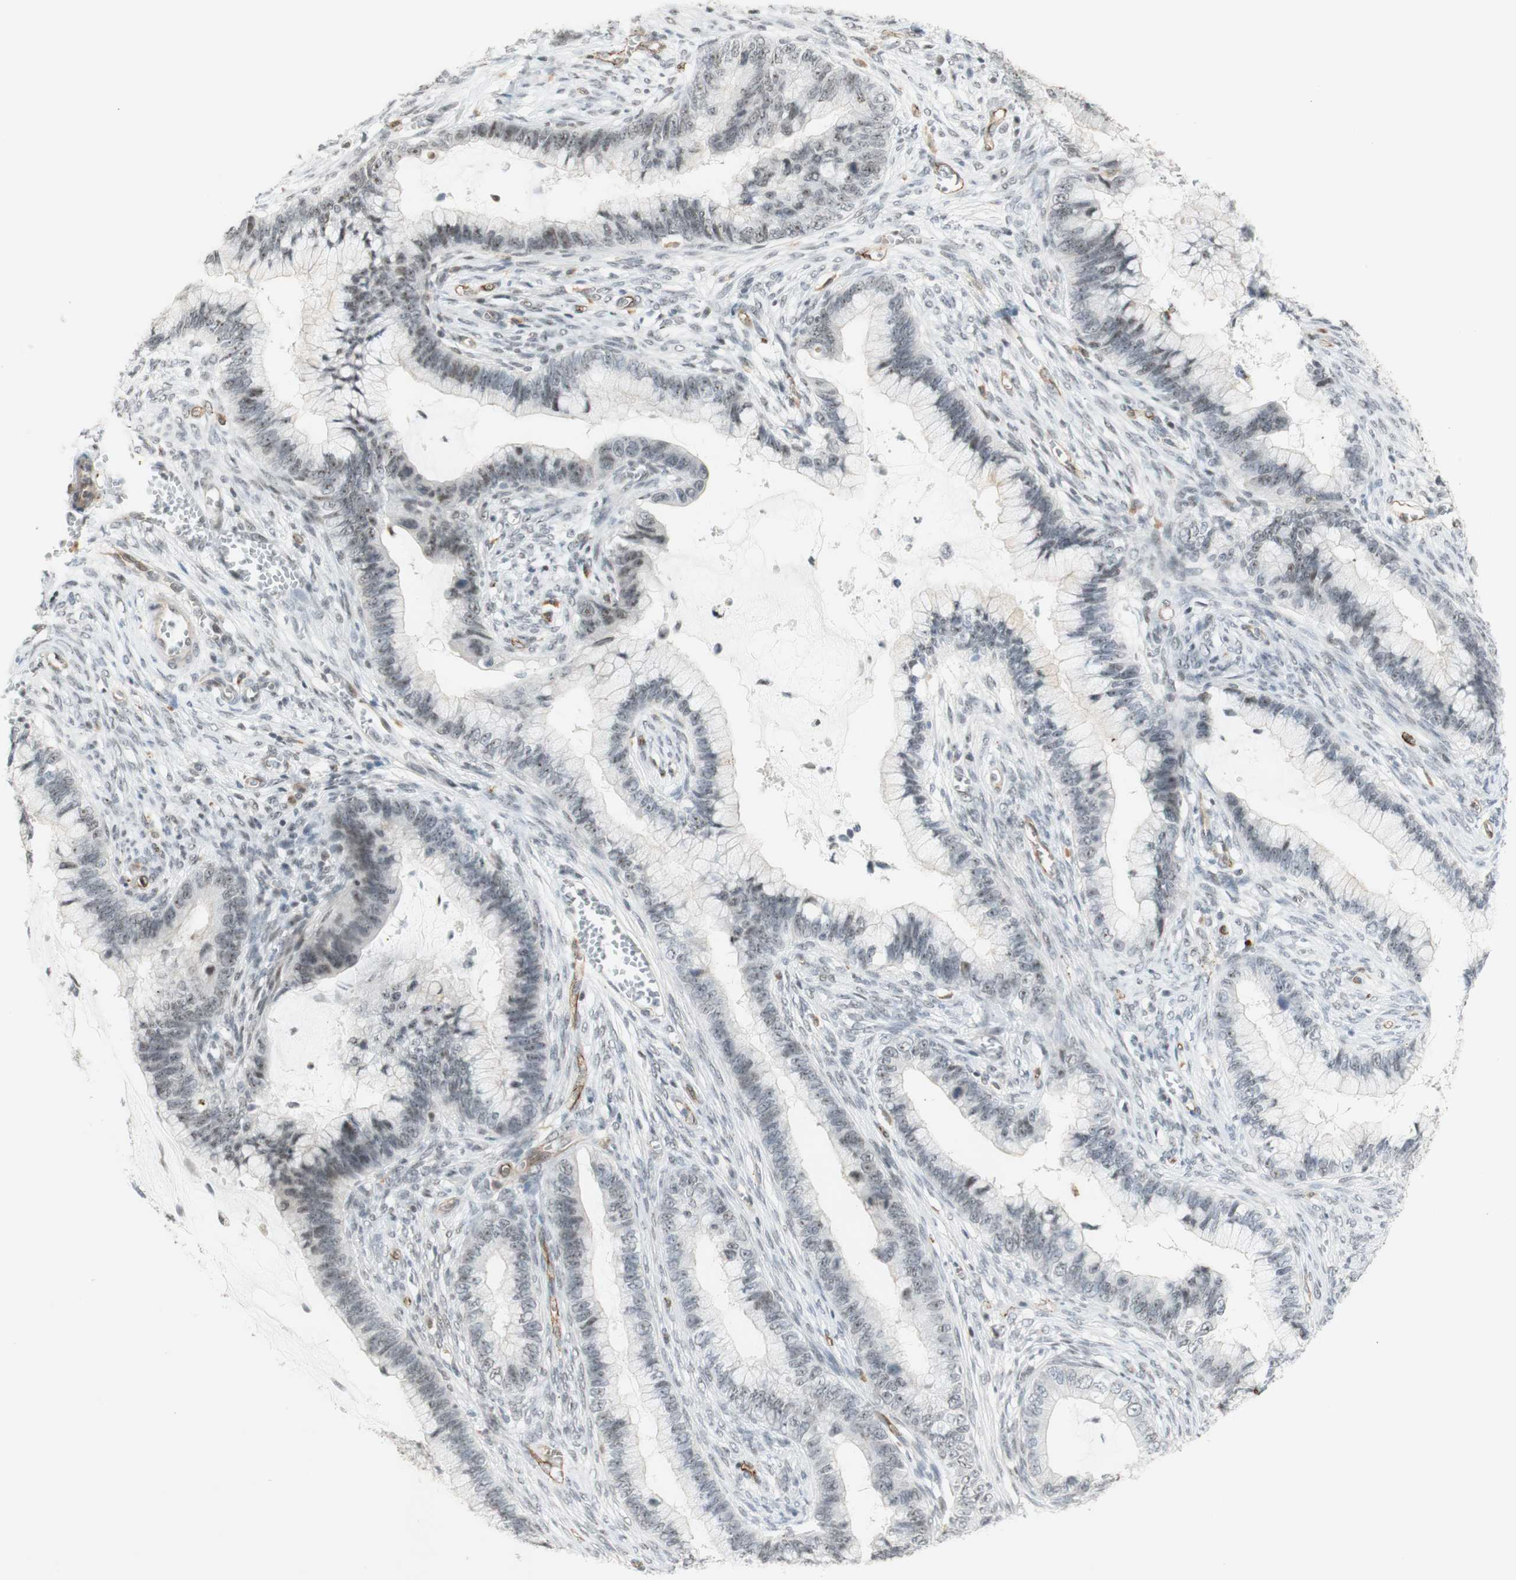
{"staining": {"intensity": "negative", "quantity": "none", "location": "none"}, "tissue": "cervical cancer", "cell_type": "Tumor cells", "image_type": "cancer", "snomed": [{"axis": "morphology", "description": "Adenocarcinoma, NOS"}, {"axis": "topography", "description": "Cervix"}], "caption": "Tumor cells show no significant positivity in adenocarcinoma (cervical).", "gene": "IRF1", "patient": {"sex": "female", "age": 44}}